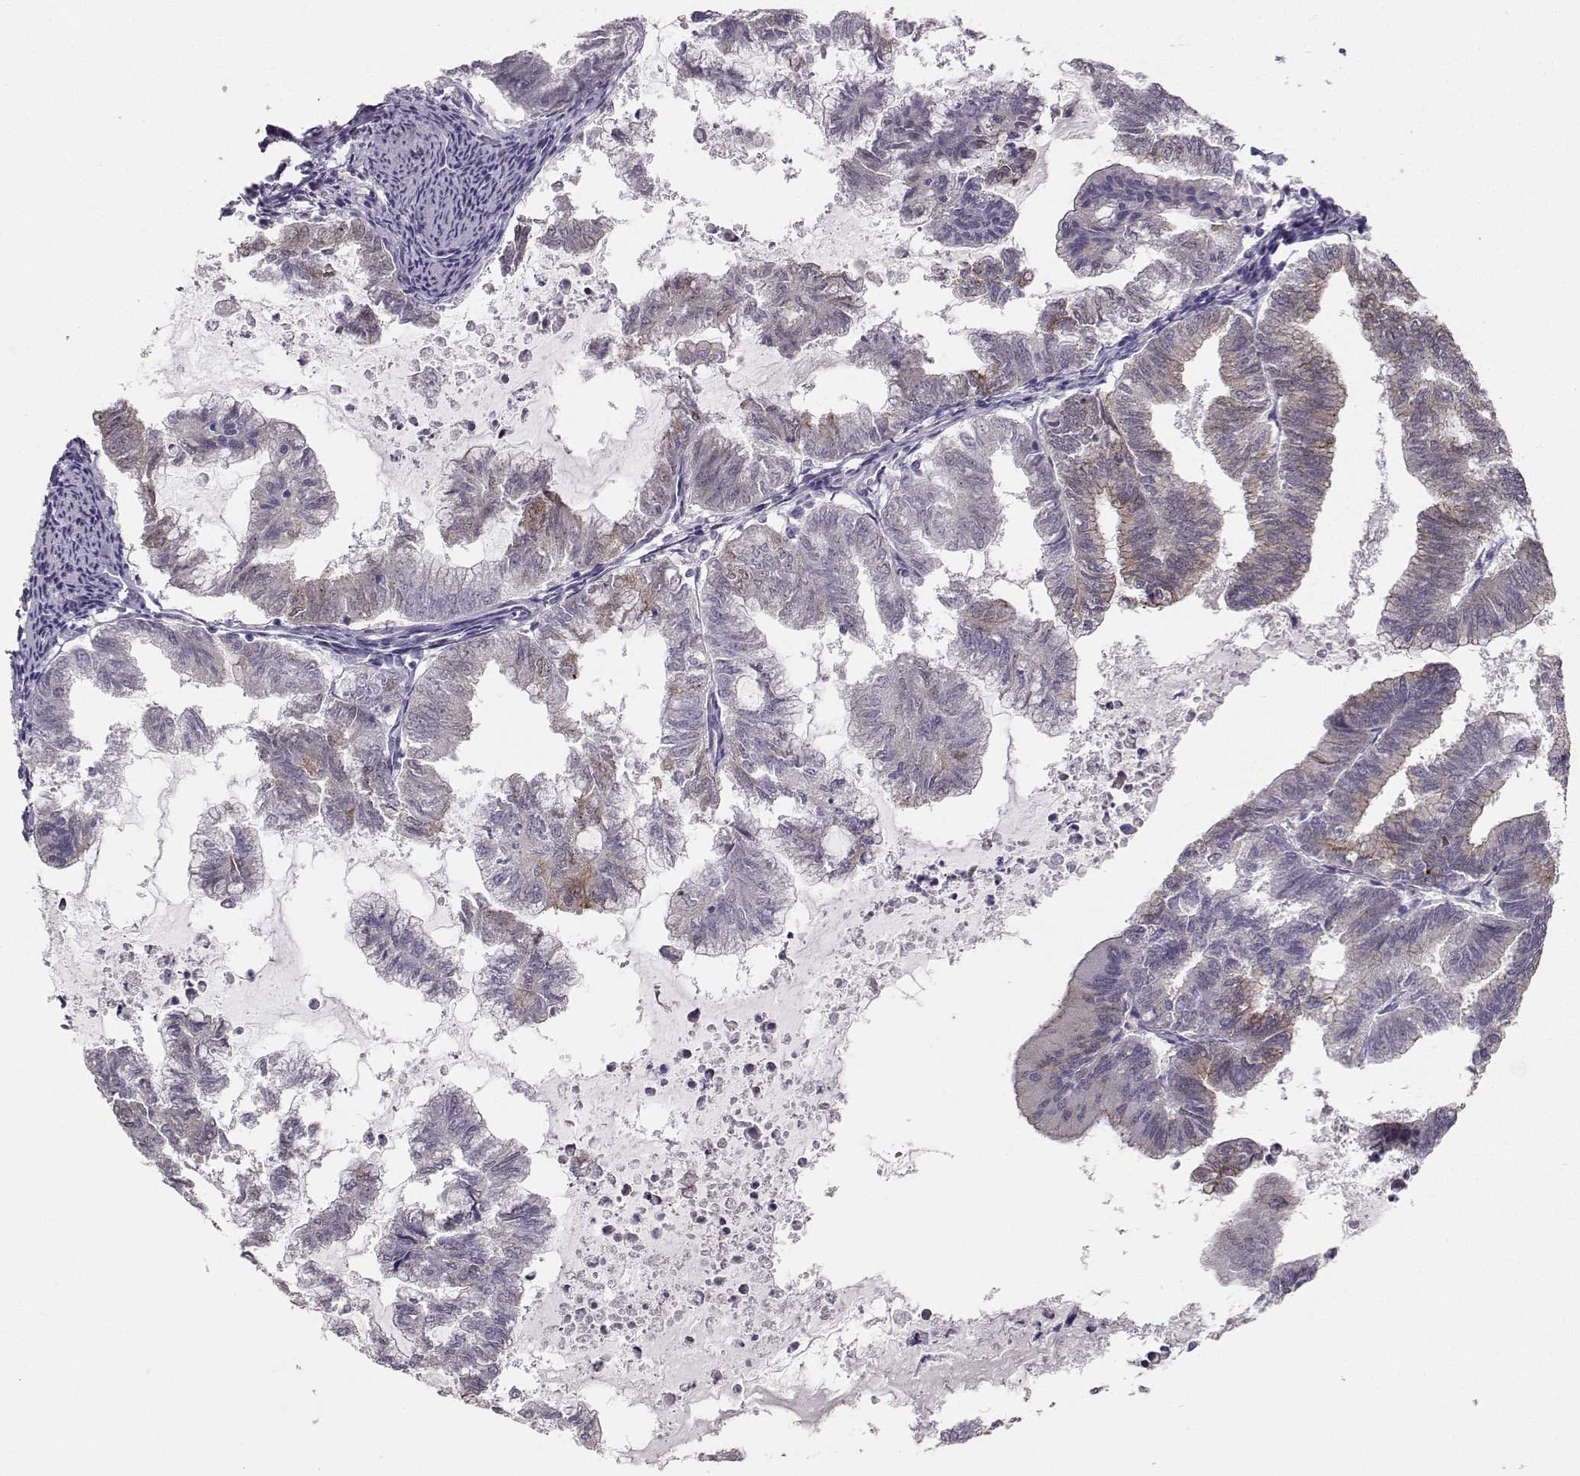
{"staining": {"intensity": "weak", "quantity": "<25%", "location": "cytoplasmic/membranous"}, "tissue": "endometrial cancer", "cell_type": "Tumor cells", "image_type": "cancer", "snomed": [{"axis": "morphology", "description": "Adenocarcinoma, NOS"}, {"axis": "topography", "description": "Endometrium"}], "caption": "Human endometrial cancer (adenocarcinoma) stained for a protein using IHC displays no positivity in tumor cells.", "gene": "PKP2", "patient": {"sex": "female", "age": 79}}